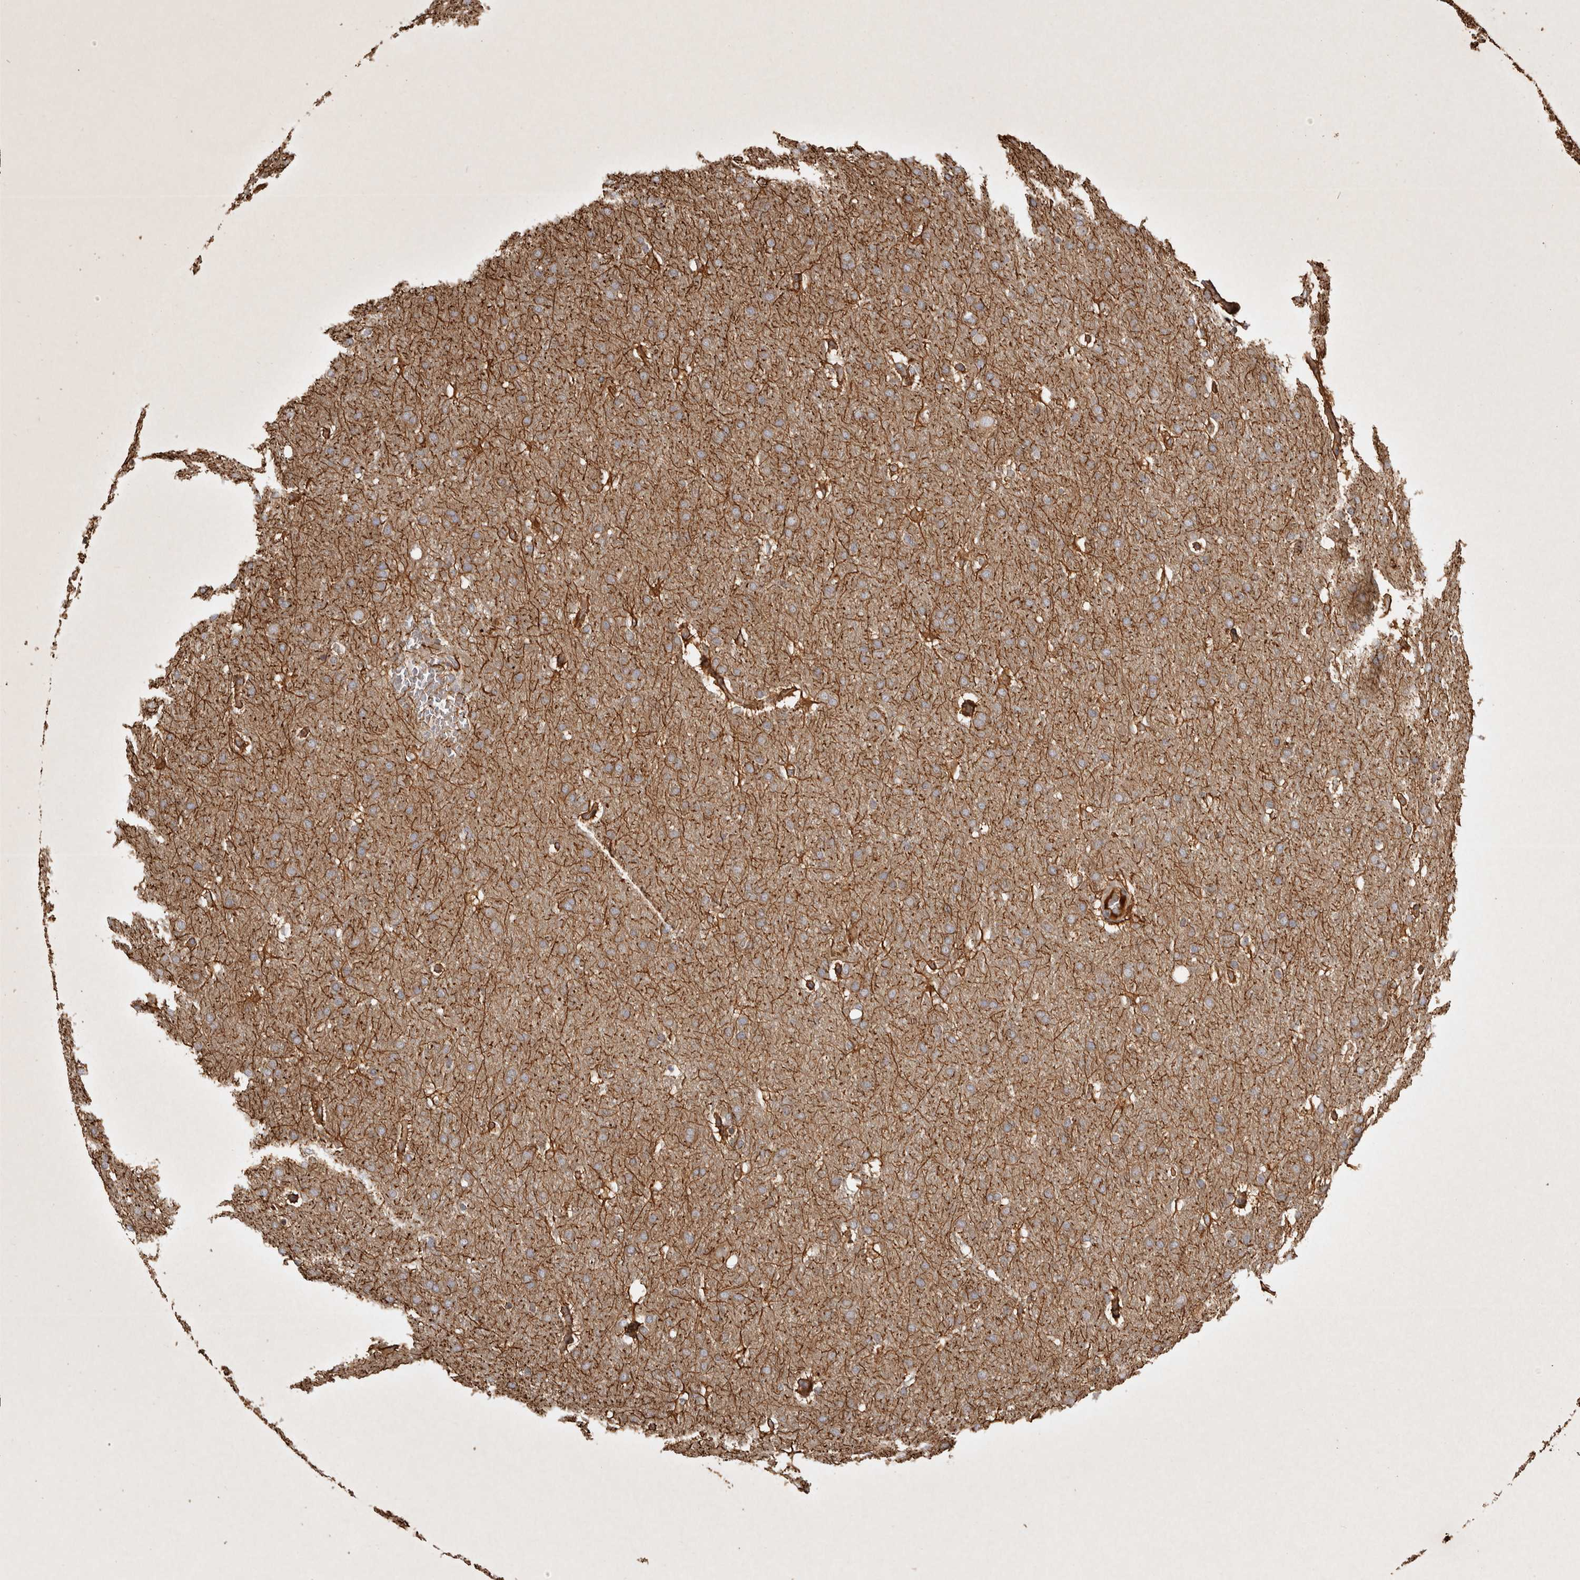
{"staining": {"intensity": "moderate", "quantity": ">75%", "location": "cytoplasmic/membranous"}, "tissue": "glioma", "cell_type": "Tumor cells", "image_type": "cancer", "snomed": [{"axis": "morphology", "description": "Glioma, malignant, Low grade"}, {"axis": "topography", "description": "Brain"}], "caption": "This histopathology image reveals immunohistochemistry staining of human malignant glioma (low-grade), with medium moderate cytoplasmic/membranous expression in about >75% of tumor cells.", "gene": "CAMSAP2", "patient": {"sex": "female", "age": 37}}